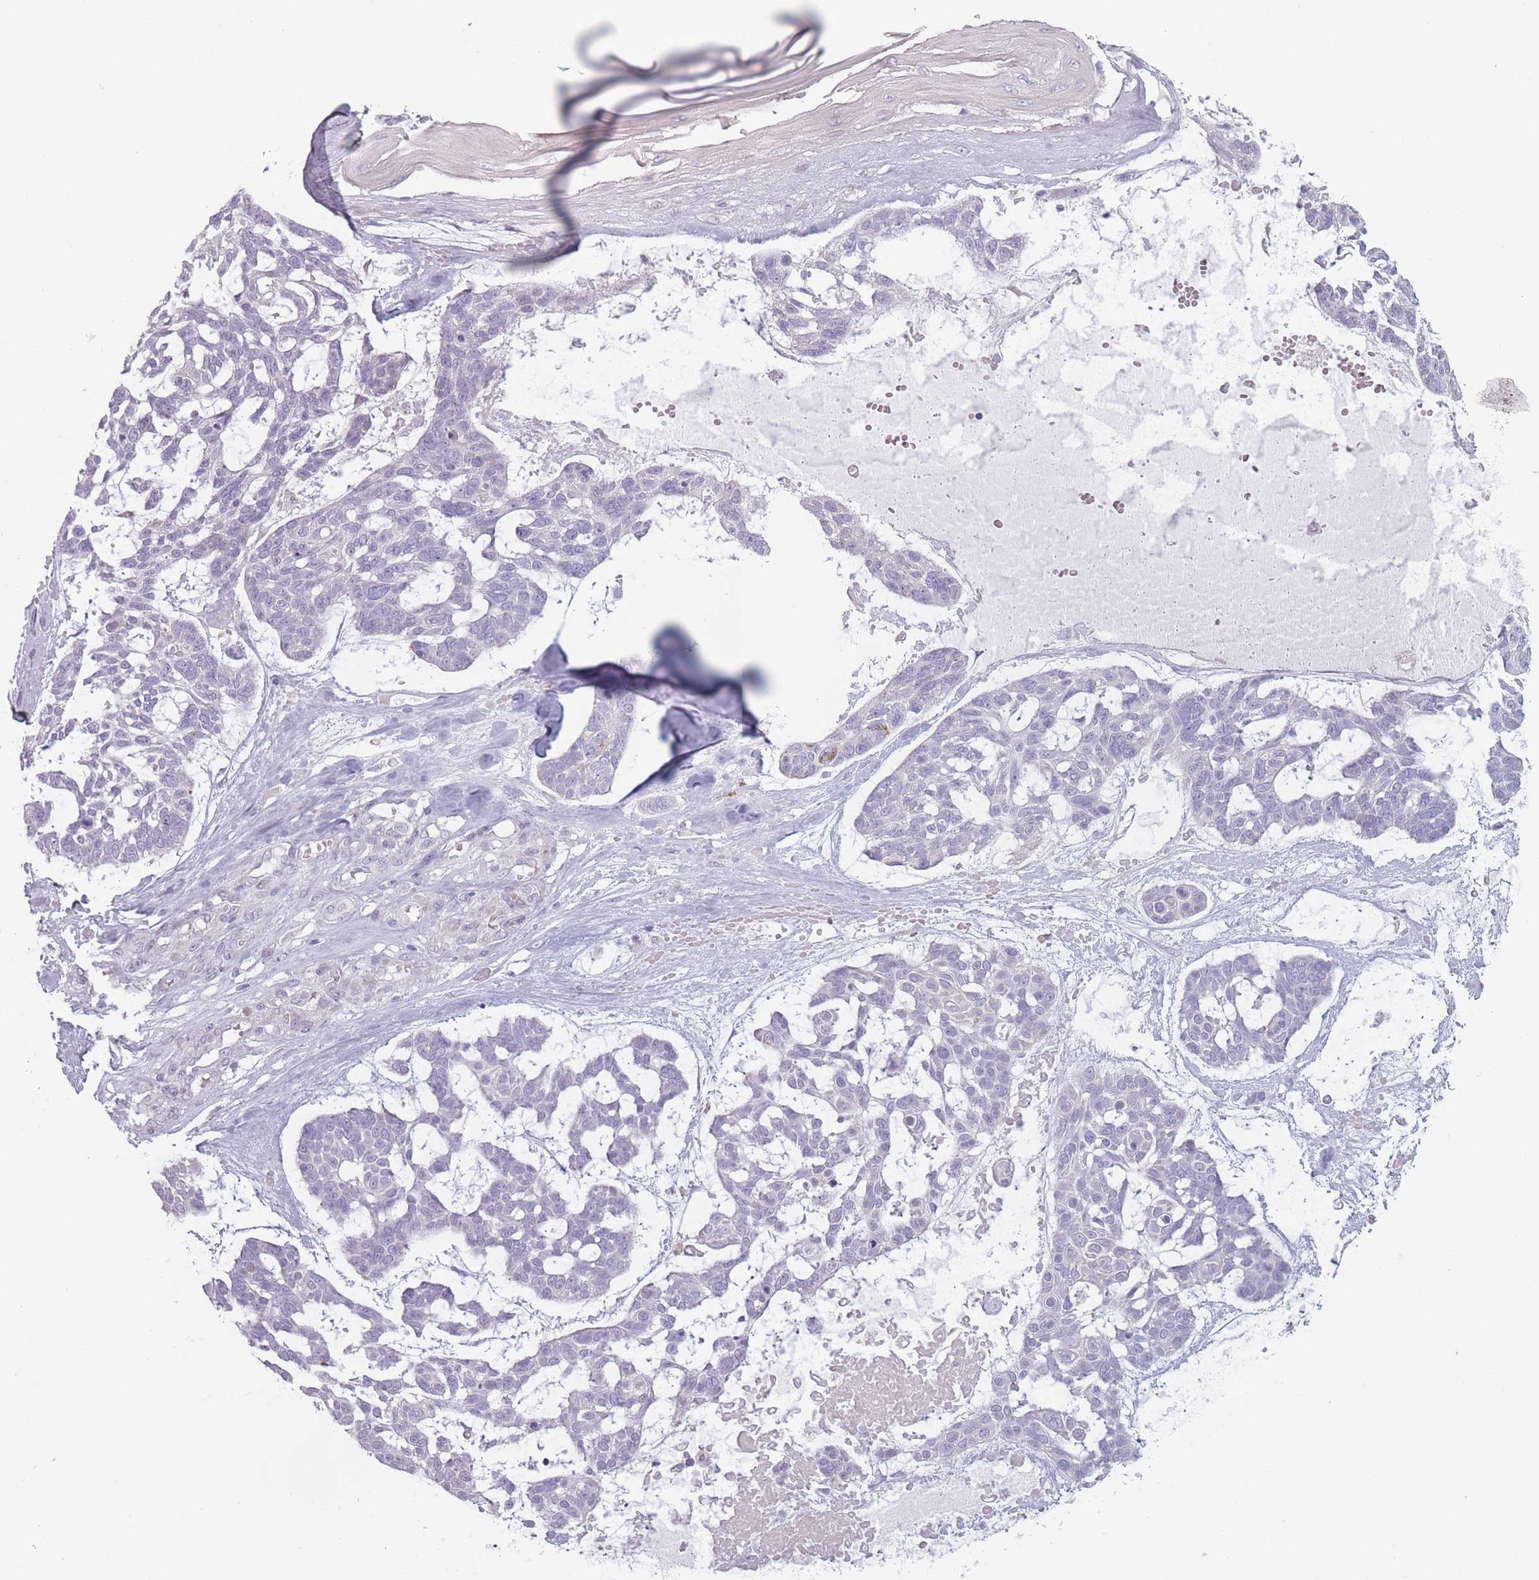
{"staining": {"intensity": "negative", "quantity": "none", "location": "none"}, "tissue": "skin cancer", "cell_type": "Tumor cells", "image_type": "cancer", "snomed": [{"axis": "morphology", "description": "Basal cell carcinoma"}, {"axis": "topography", "description": "Skin"}], "caption": "DAB immunohistochemical staining of skin basal cell carcinoma exhibits no significant staining in tumor cells.", "gene": "RASL10B", "patient": {"sex": "male", "age": 88}}